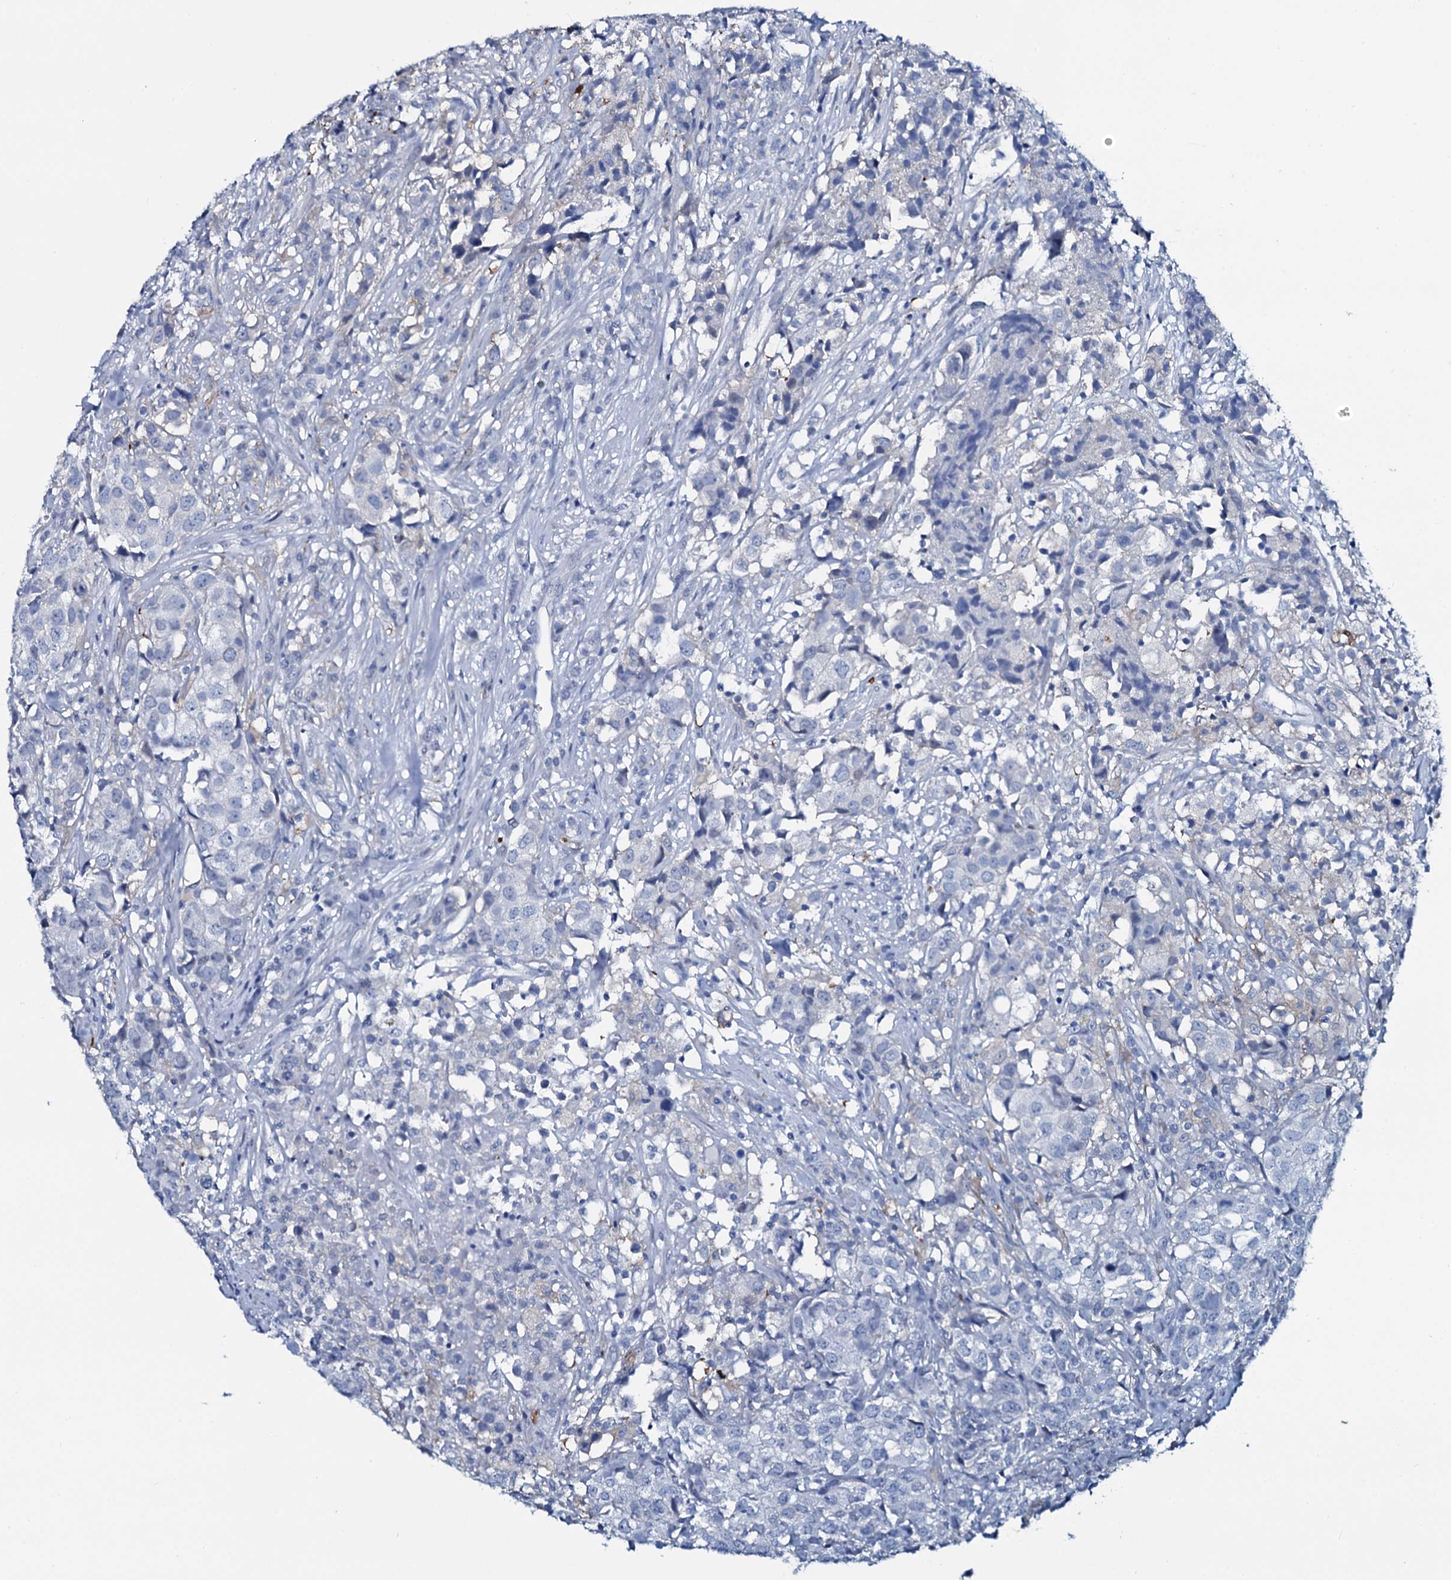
{"staining": {"intensity": "negative", "quantity": "none", "location": "none"}, "tissue": "urothelial cancer", "cell_type": "Tumor cells", "image_type": "cancer", "snomed": [{"axis": "morphology", "description": "Urothelial carcinoma, High grade"}, {"axis": "topography", "description": "Urinary bladder"}], "caption": "Urothelial cancer stained for a protein using immunohistochemistry (IHC) shows no positivity tumor cells.", "gene": "SLC4A7", "patient": {"sex": "female", "age": 75}}